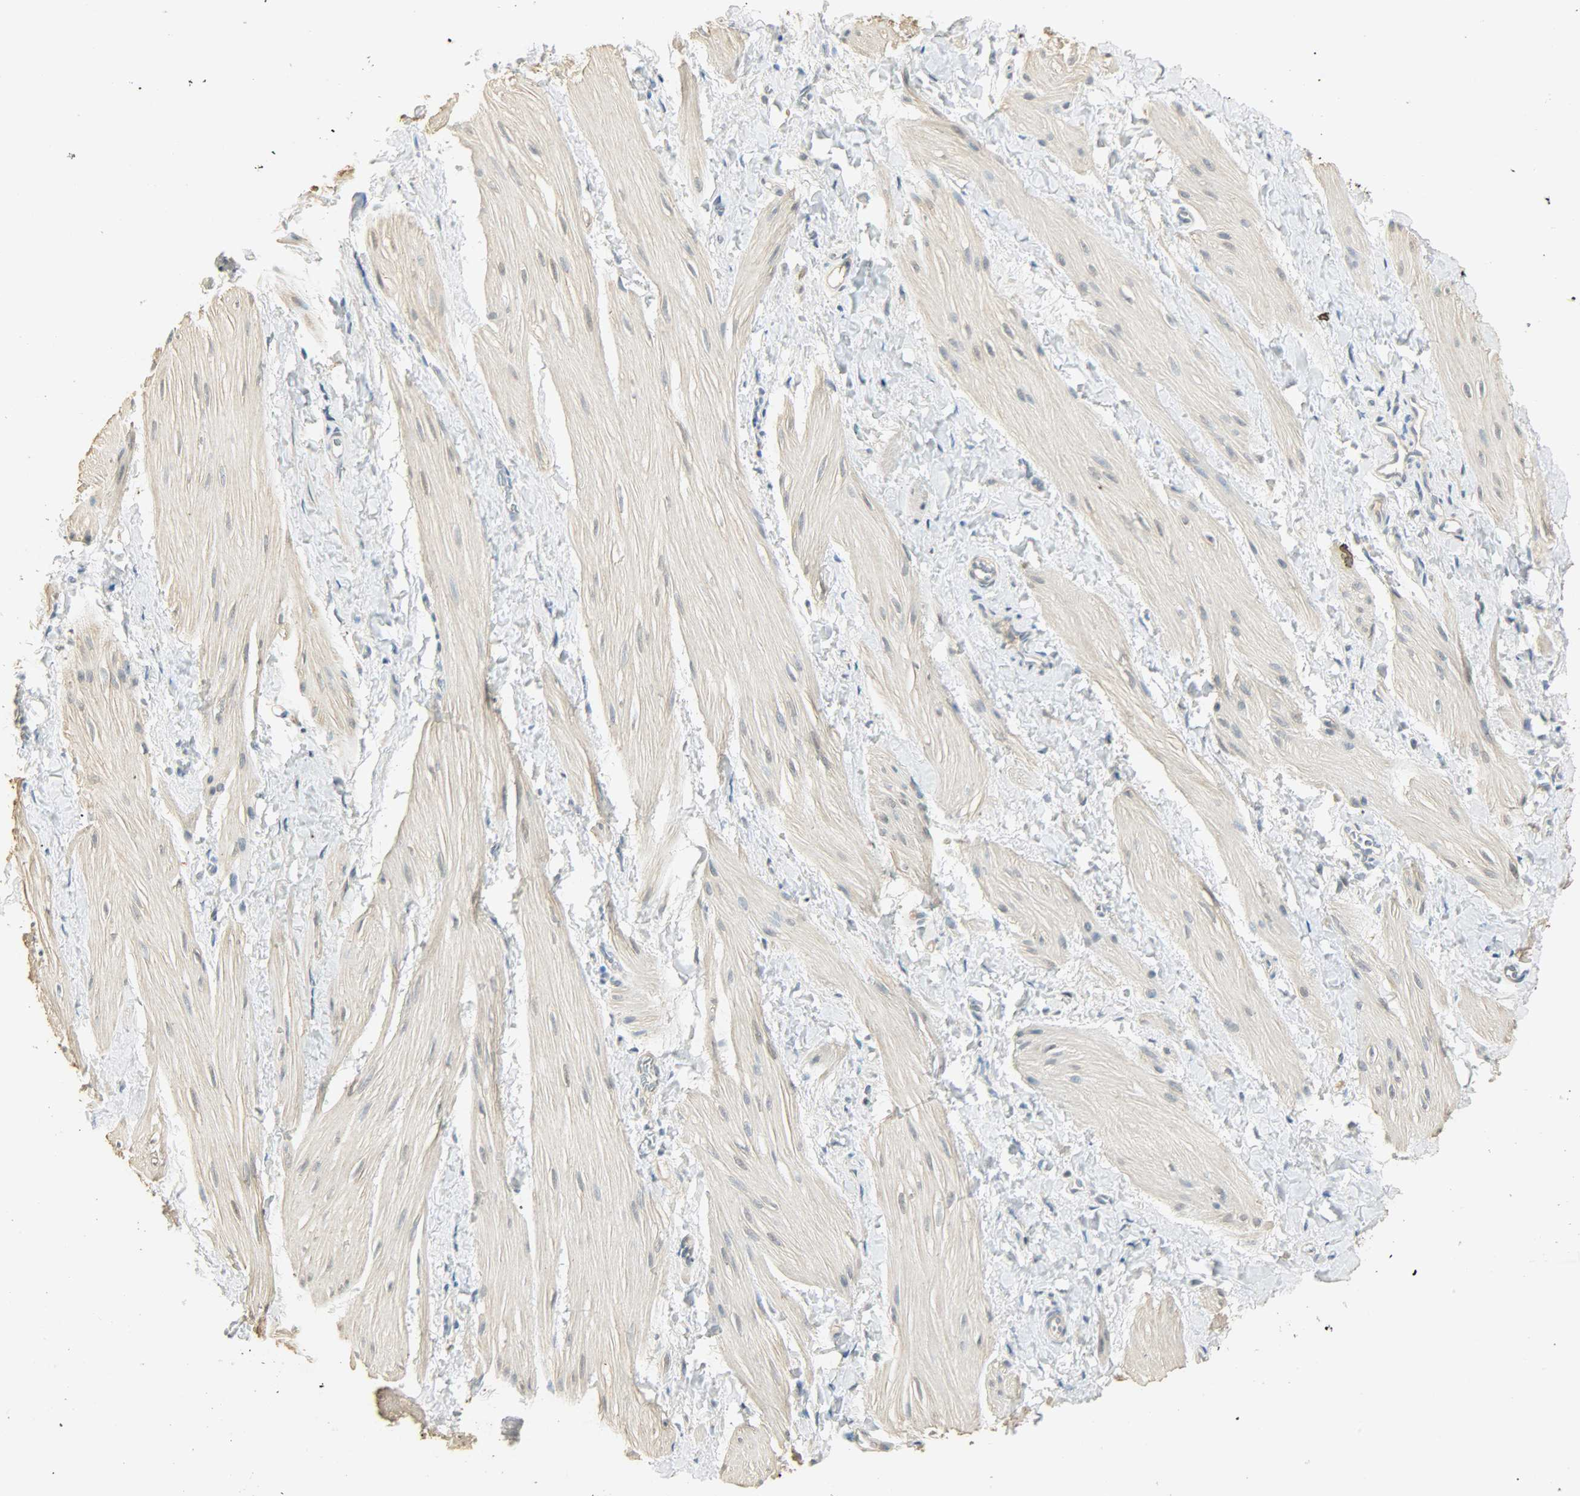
{"staining": {"intensity": "weak", "quantity": "25%-75%", "location": "cytoplasmic/membranous,nuclear"}, "tissue": "smooth muscle", "cell_type": "Smooth muscle cells", "image_type": "normal", "snomed": [{"axis": "morphology", "description": "Normal tissue, NOS"}, {"axis": "topography", "description": "Smooth muscle"}], "caption": "The micrograph demonstrates immunohistochemical staining of benign smooth muscle. There is weak cytoplasmic/membranous,nuclear staining is identified in approximately 25%-75% of smooth muscle cells. The protein is shown in brown color, while the nuclei are stained blue.", "gene": "USP13", "patient": {"sex": "male", "age": 16}}